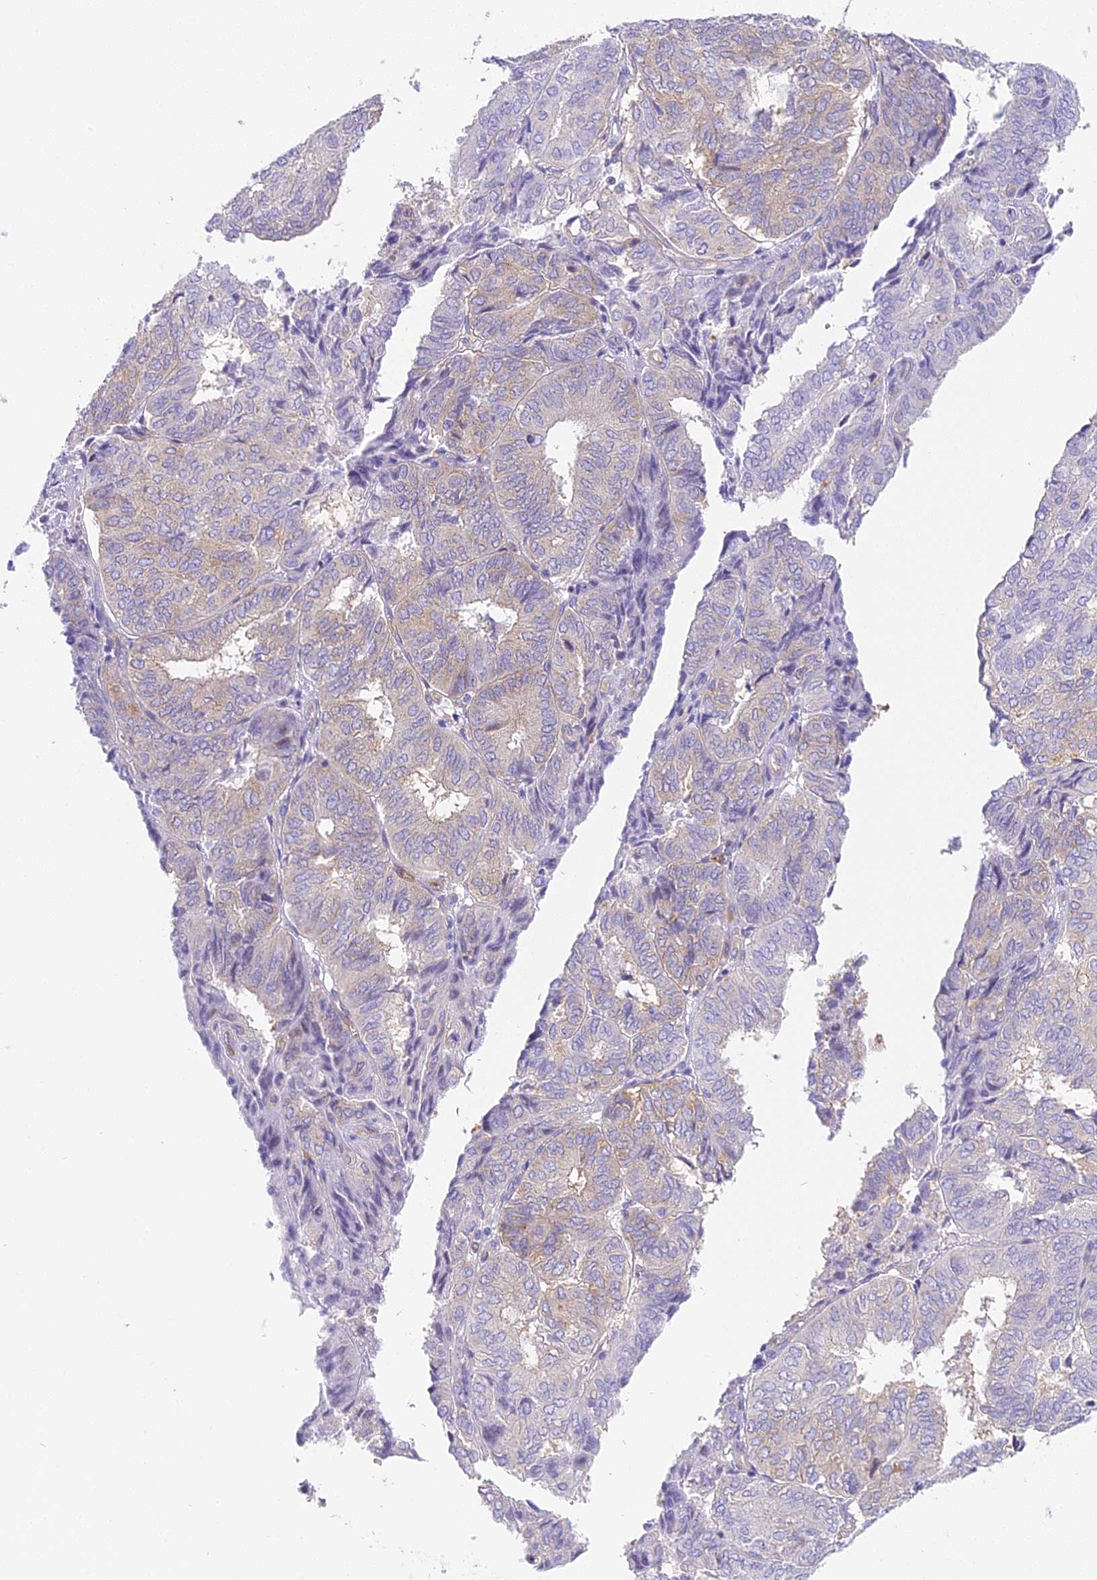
{"staining": {"intensity": "negative", "quantity": "none", "location": "none"}, "tissue": "endometrial cancer", "cell_type": "Tumor cells", "image_type": "cancer", "snomed": [{"axis": "morphology", "description": "Adenocarcinoma, NOS"}, {"axis": "topography", "description": "Uterus"}], "caption": "Immunohistochemistry (IHC) photomicrograph of neoplastic tissue: adenocarcinoma (endometrial) stained with DAB displays no significant protein staining in tumor cells. The staining was performed using DAB to visualize the protein expression in brown, while the nuclei were stained in blue with hematoxylin (Magnification: 20x).", "gene": "HOMER3", "patient": {"sex": "female", "age": 60}}